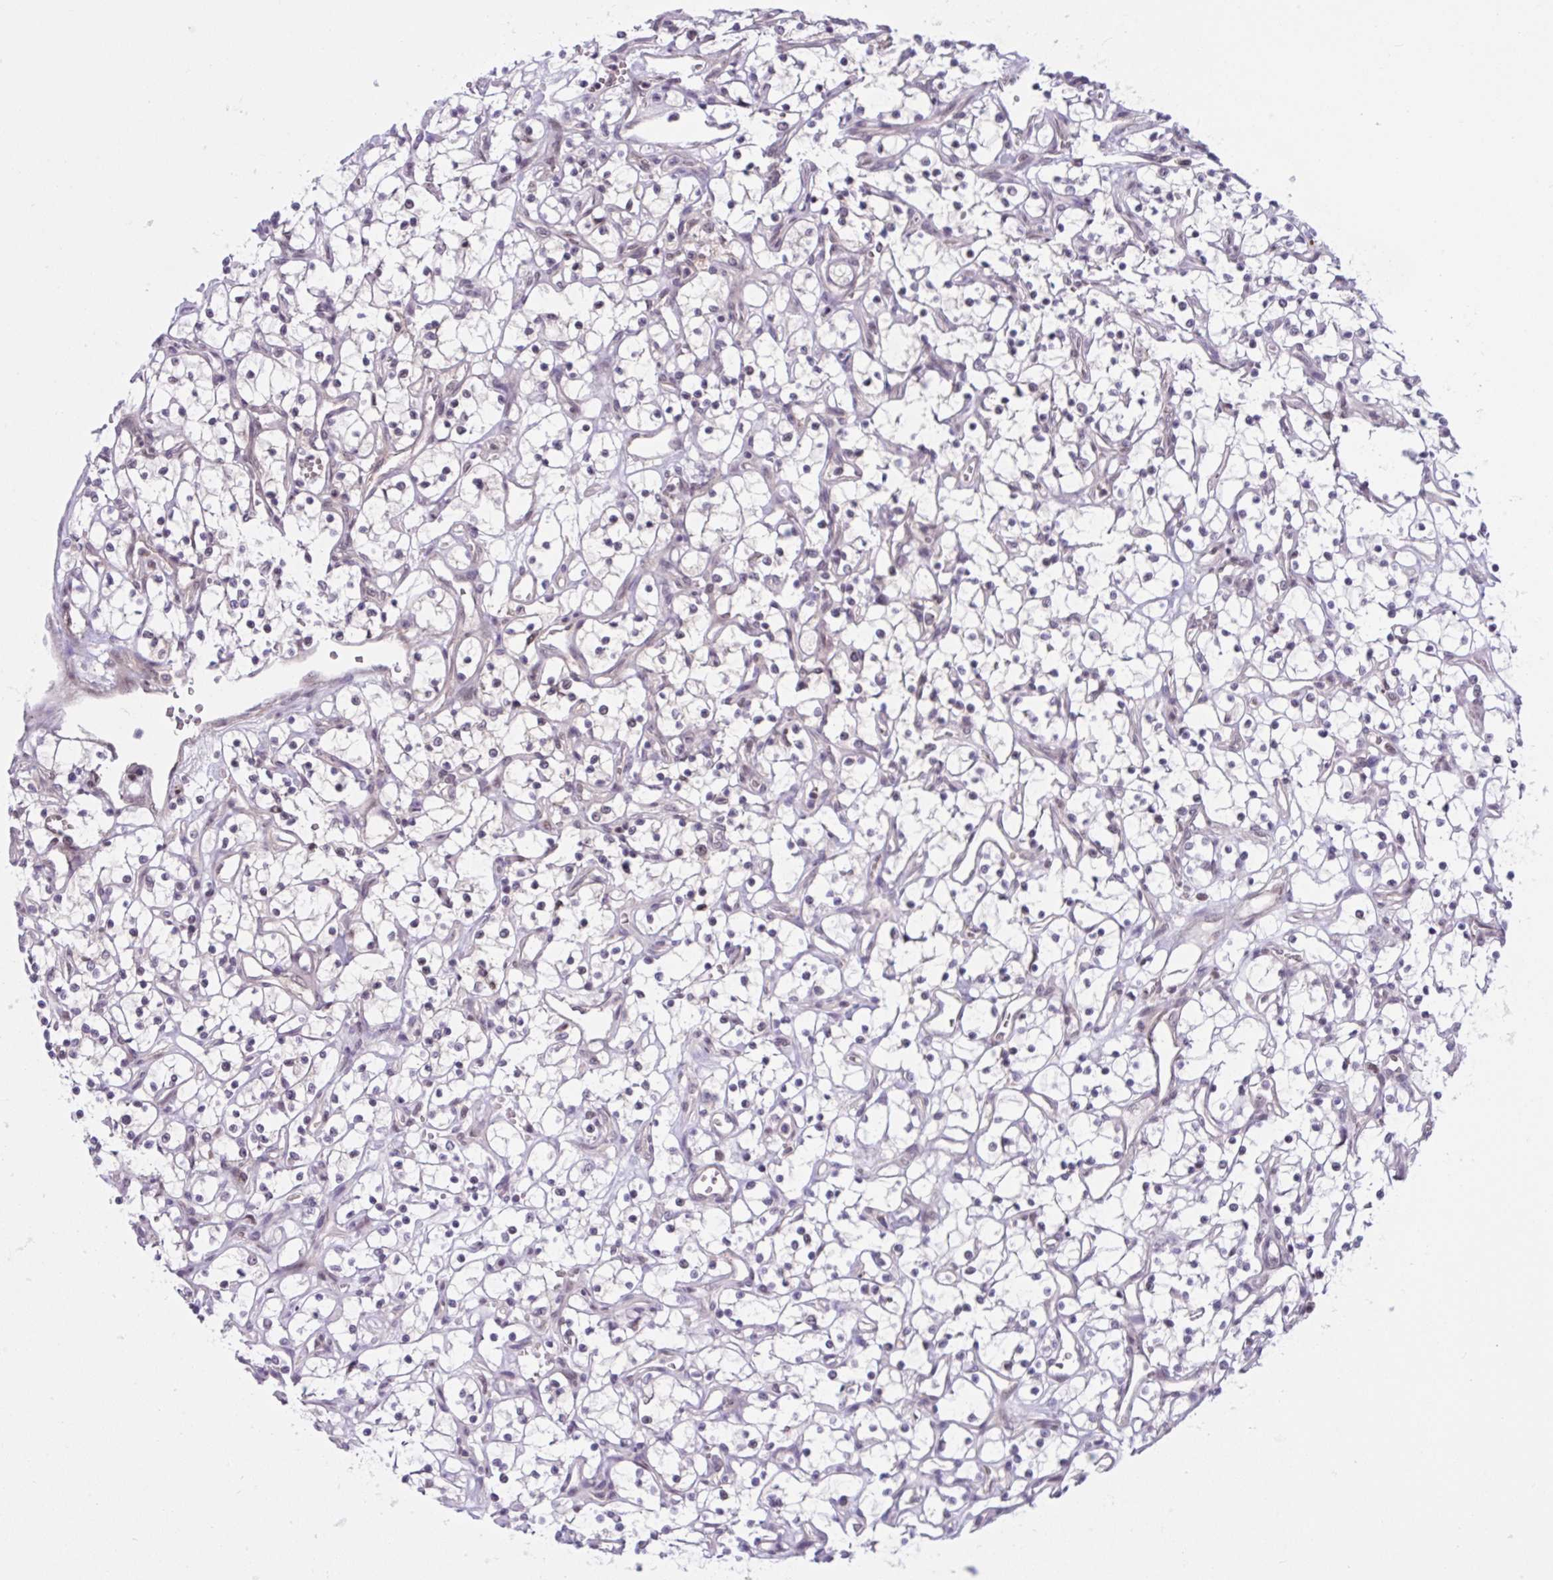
{"staining": {"intensity": "negative", "quantity": "none", "location": "none"}, "tissue": "renal cancer", "cell_type": "Tumor cells", "image_type": "cancer", "snomed": [{"axis": "morphology", "description": "Adenocarcinoma, NOS"}, {"axis": "topography", "description": "Kidney"}], "caption": "Protein analysis of renal cancer (adenocarcinoma) displays no significant positivity in tumor cells.", "gene": "TTC7B", "patient": {"sex": "female", "age": 69}}